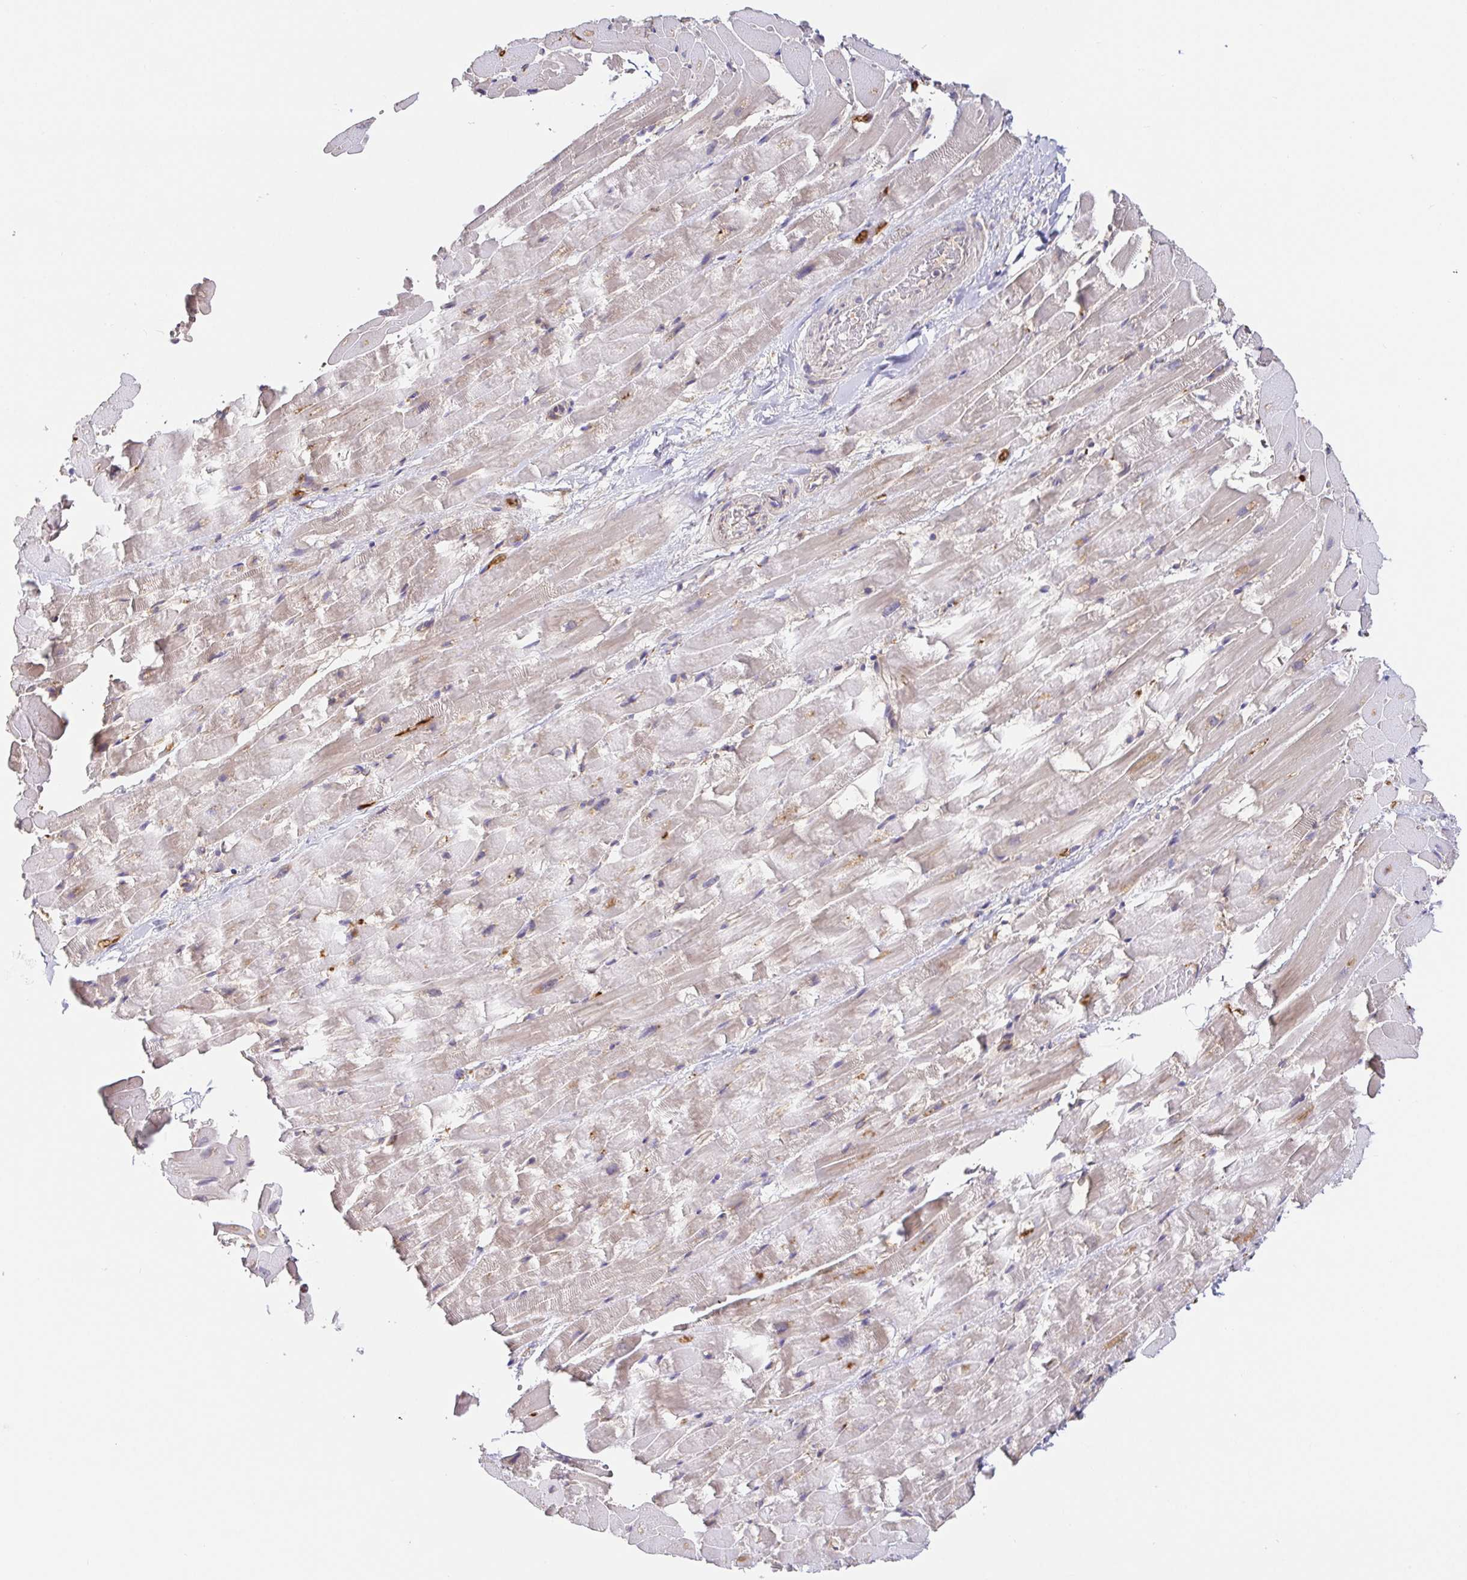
{"staining": {"intensity": "negative", "quantity": "none", "location": "none"}, "tissue": "heart muscle", "cell_type": "Cardiomyocytes", "image_type": "normal", "snomed": [{"axis": "morphology", "description": "Normal tissue, NOS"}, {"axis": "topography", "description": "Heart"}], "caption": "Cardiomyocytes are negative for protein expression in normal human heart muscle. (DAB immunohistochemistry, high magnification).", "gene": "PDPK1", "patient": {"sex": "male", "age": 37}}